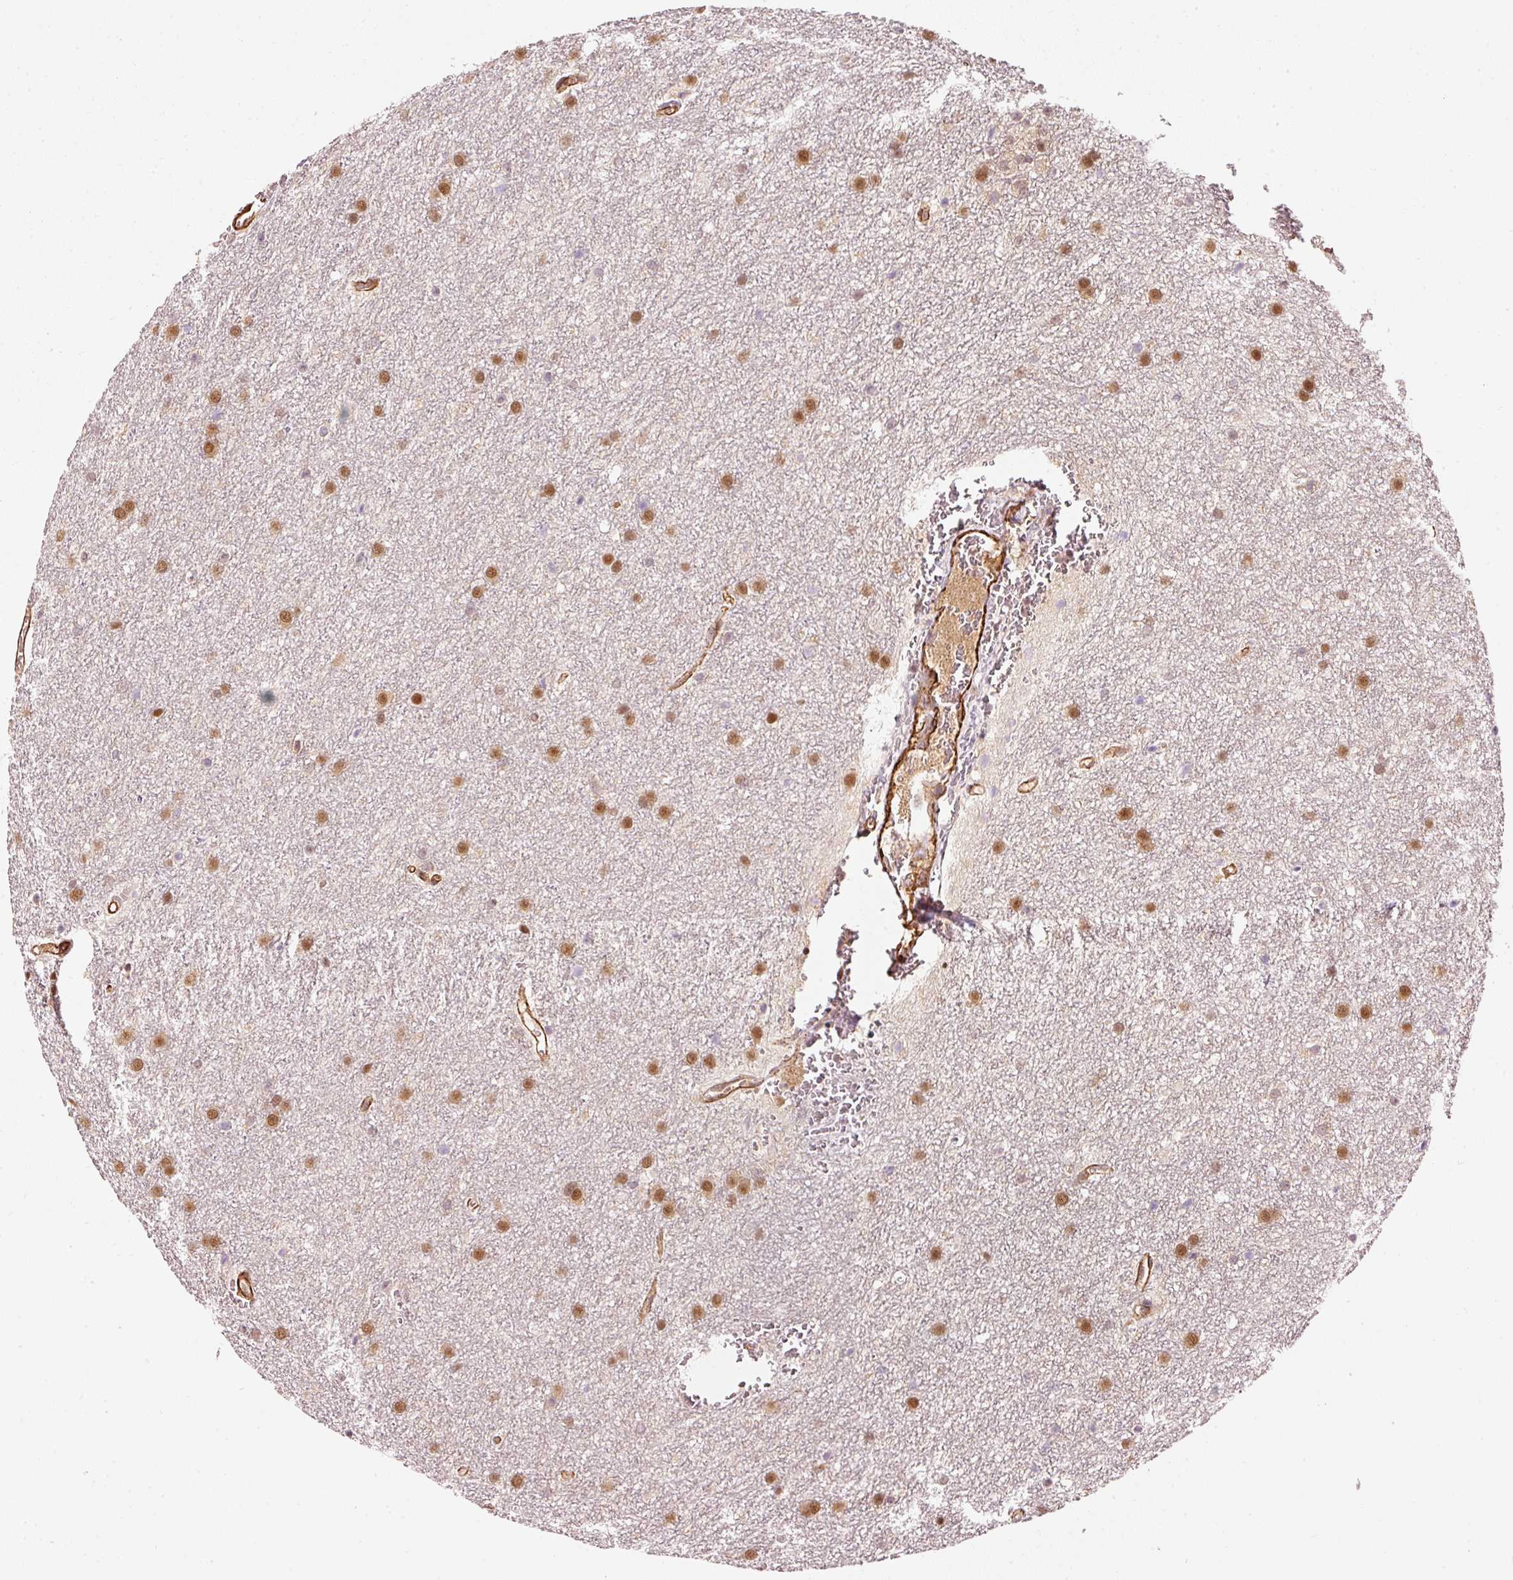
{"staining": {"intensity": "moderate", "quantity": ">75%", "location": "nuclear"}, "tissue": "glioma", "cell_type": "Tumor cells", "image_type": "cancer", "snomed": [{"axis": "morphology", "description": "Glioma, malignant, Low grade"}, {"axis": "topography", "description": "Cerebellum"}], "caption": "Glioma stained with a brown dye shows moderate nuclear positive expression in approximately >75% of tumor cells.", "gene": "PSMD1", "patient": {"sex": "female", "age": 5}}